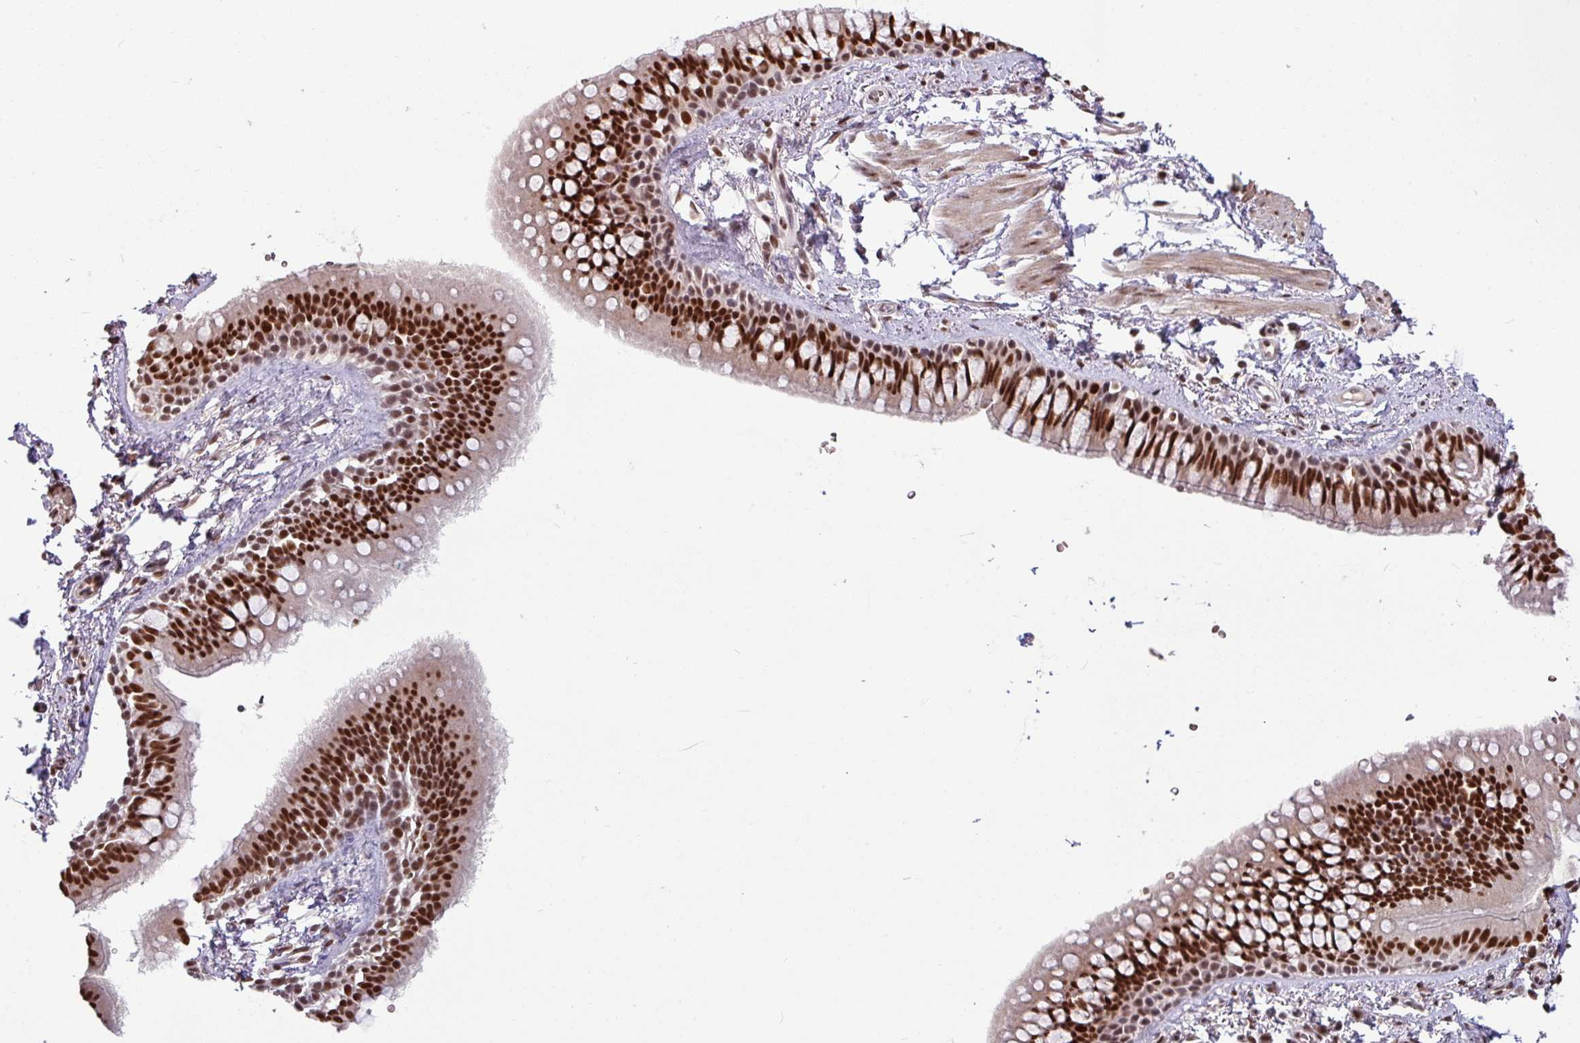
{"staining": {"intensity": "strong", "quantity": ">75%", "location": "nuclear"}, "tissue": "bronchus", "cell_type": "Respiratory epithelial cells", "image_type": "normal", "snomed": [{"axis": "morphology", "description": "Normal tissue, NOS"}, {"axis": "morphology", "description": "Squamous cell carcinoma, NOS"}, {"axis": "topography", "description": "Bronchus"}, {"axis": "topography", "description": "Lung"}], "caption": "Immunohistochemistry of normal bronchus displays high levels of strong nuclear expression in approximately >75% of respiratory epithelial cells. (DAB (3,3'-diaminobenzidine) = brown stain, brightfield microscopy at high magnification).", "gene": "TDG", "patient": {"sex": "female", "age": 70}}